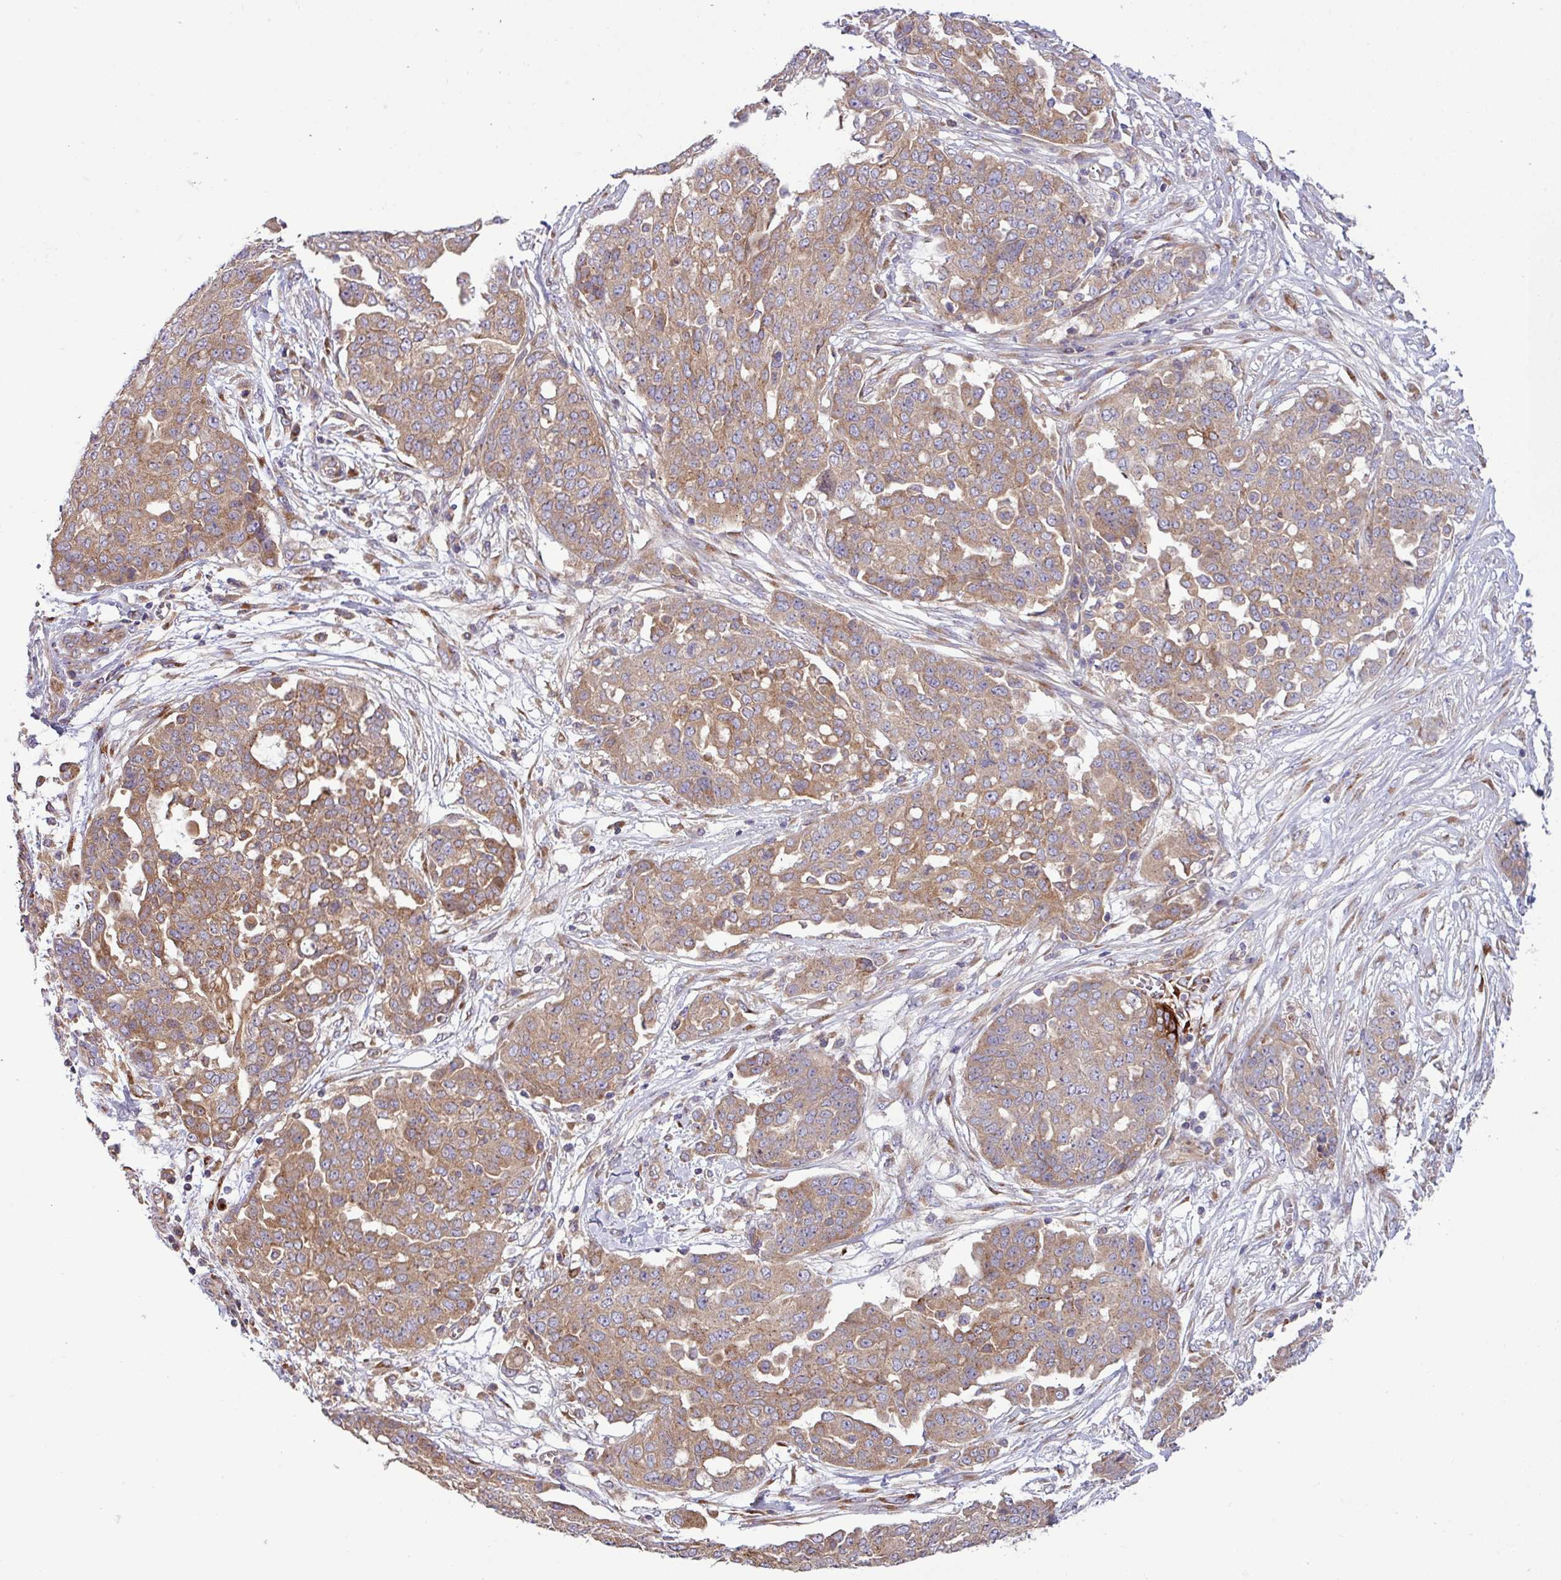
{"staining": {"intensity": "moderate", "quantity": ">75%", "location": "cytoplasmic/membranous"}, "tissue": "ovarian cancer", "cell_type": "Tumor cells", "image_type": "cancer", "snomed": [{"axis": "morphology", "description": "Cystadenocarcinoma, serous, NOS"}, {"axis": "topography", "description": "Soft tissue"}, {"axis": "topography", "description": "Ovary"}], "caption": "A high-resolution micrograph shows immunohistochemistry (IHC) staining of serous cystadenocarcinoma (ovarian), which exhibits moderate cytoplasmic/membranous positivity in approximately >75% of tumor cells. The staining was performed using DAB (3,3'-diaminobenzidine) to visualize the protein expression in brown, while the nuclei were stained in blue with hematoxylin (Magnification: 20x).", "gene": "RAB19", "patient": {"sex": "female", "age": 57}}